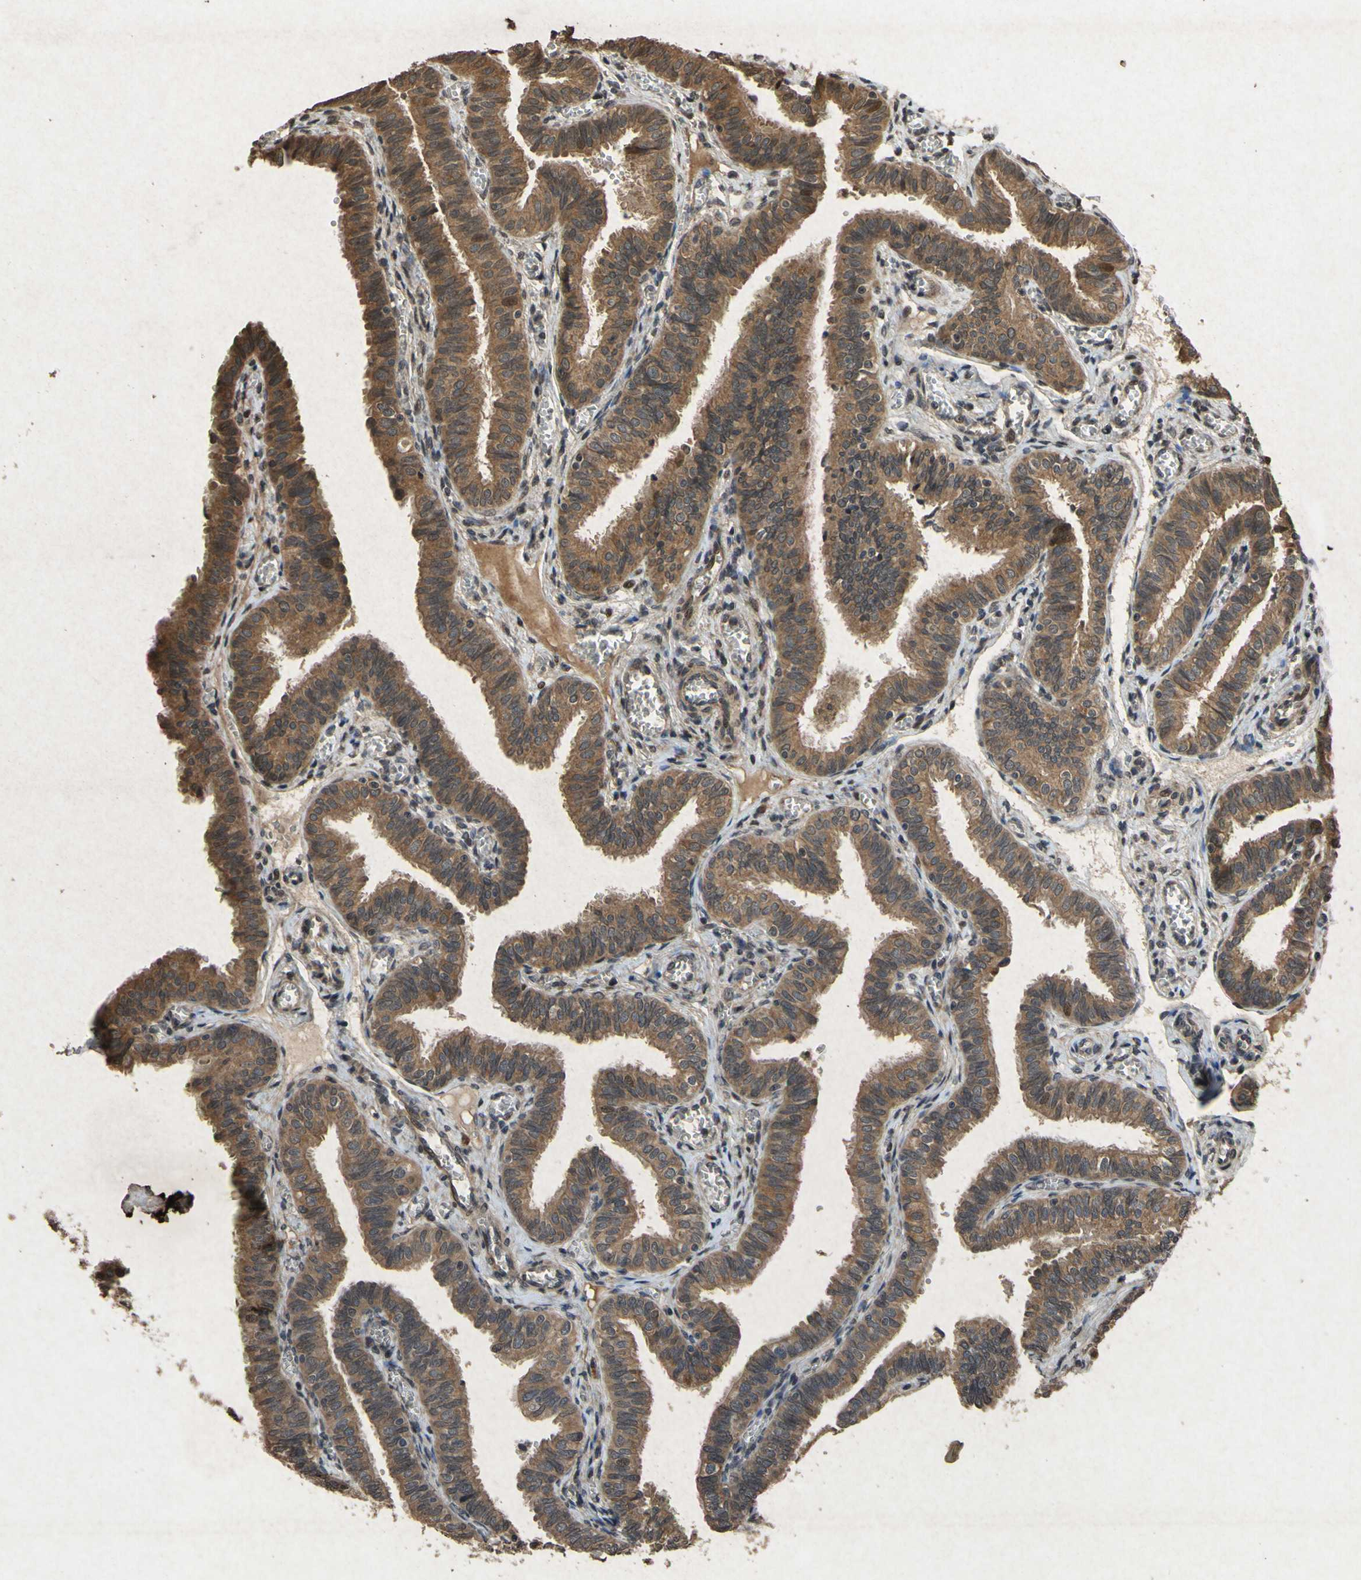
{"staining": {"intensity": "moderate", "quantity": ">75%", "location": "cytoplasmic/membranous,nuclear"}, "tissue": "fallopian tube", "cell_type": "Glandular cells", "image_type": "normal", "snomed": [{"axis": "morphology", "description": "Normal tissue, NOS"}, {"axis": "topography", "description": "Fallopian tube"}], "caption": "IHC histopathology image of normal fallopian tube: human fallopian tube stained using immunohistochemistry reveals medium levels of moderate protein expression localized specifically in the cytoplasmic/membranous,nuclear of glandular cells, appearing as a cytoplasmic/membranous,nuclear brown color.", "gene": "ATP6V1H", "patient": {"sex": "female", "age": 46}}